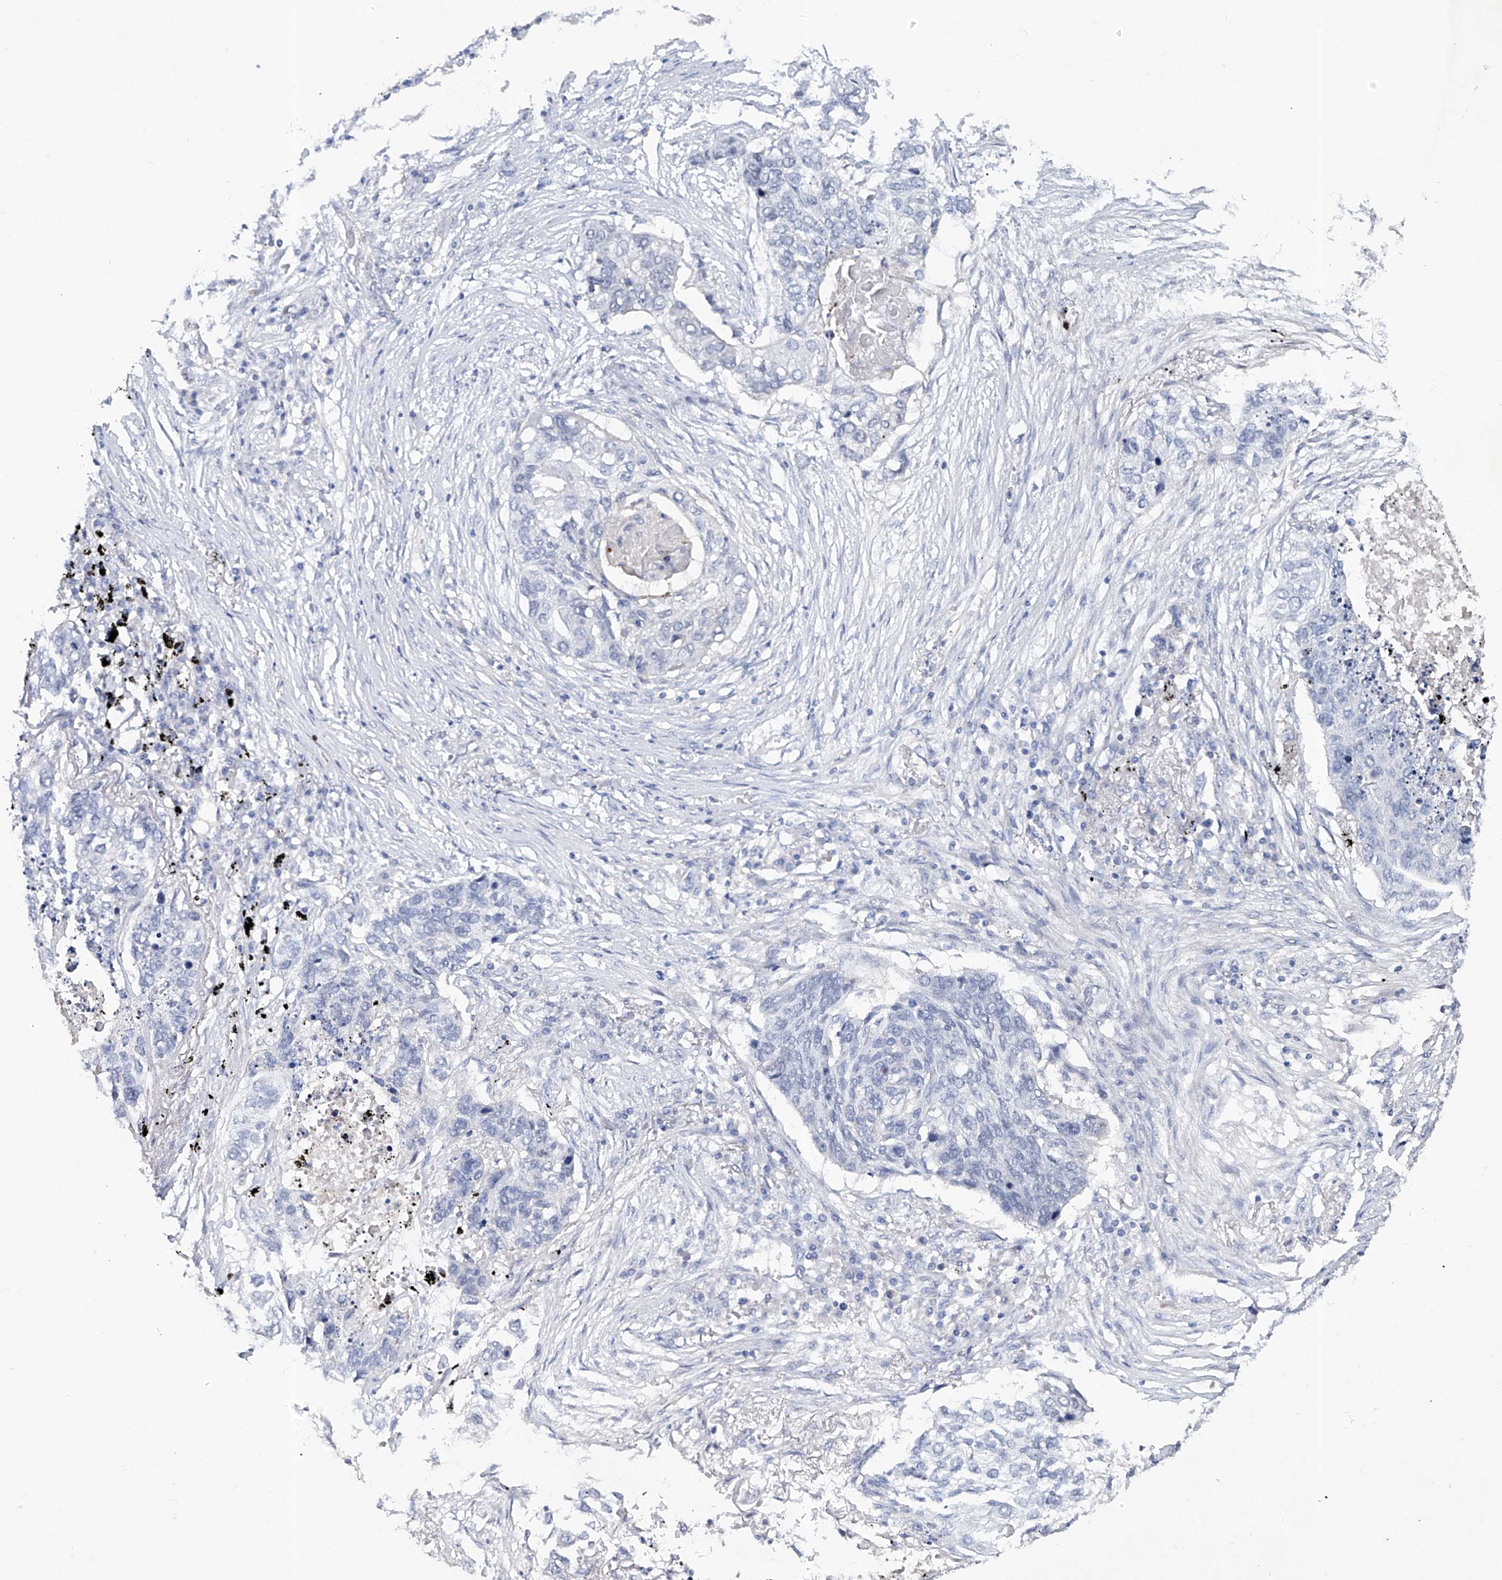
{"staining": {"intensity": "negative", "quantity": "none", "location": "none"}, "tissue": "lung cancer", "cell_type": "Tumor cells", "image_type": "cancer", "snomed": [{"axis": "morphology", "description": "Squamous cell carcinoma, NOS"}, {"axis": "topography", "description": "Lung"}], "caption": "A histopathology image of lung cancer (squamous cell carcinoma) stained for a protein displays no brown staining in tumor cells.", "gene": "KLHL17", "patient": {"sex": "female", "age": 63}}